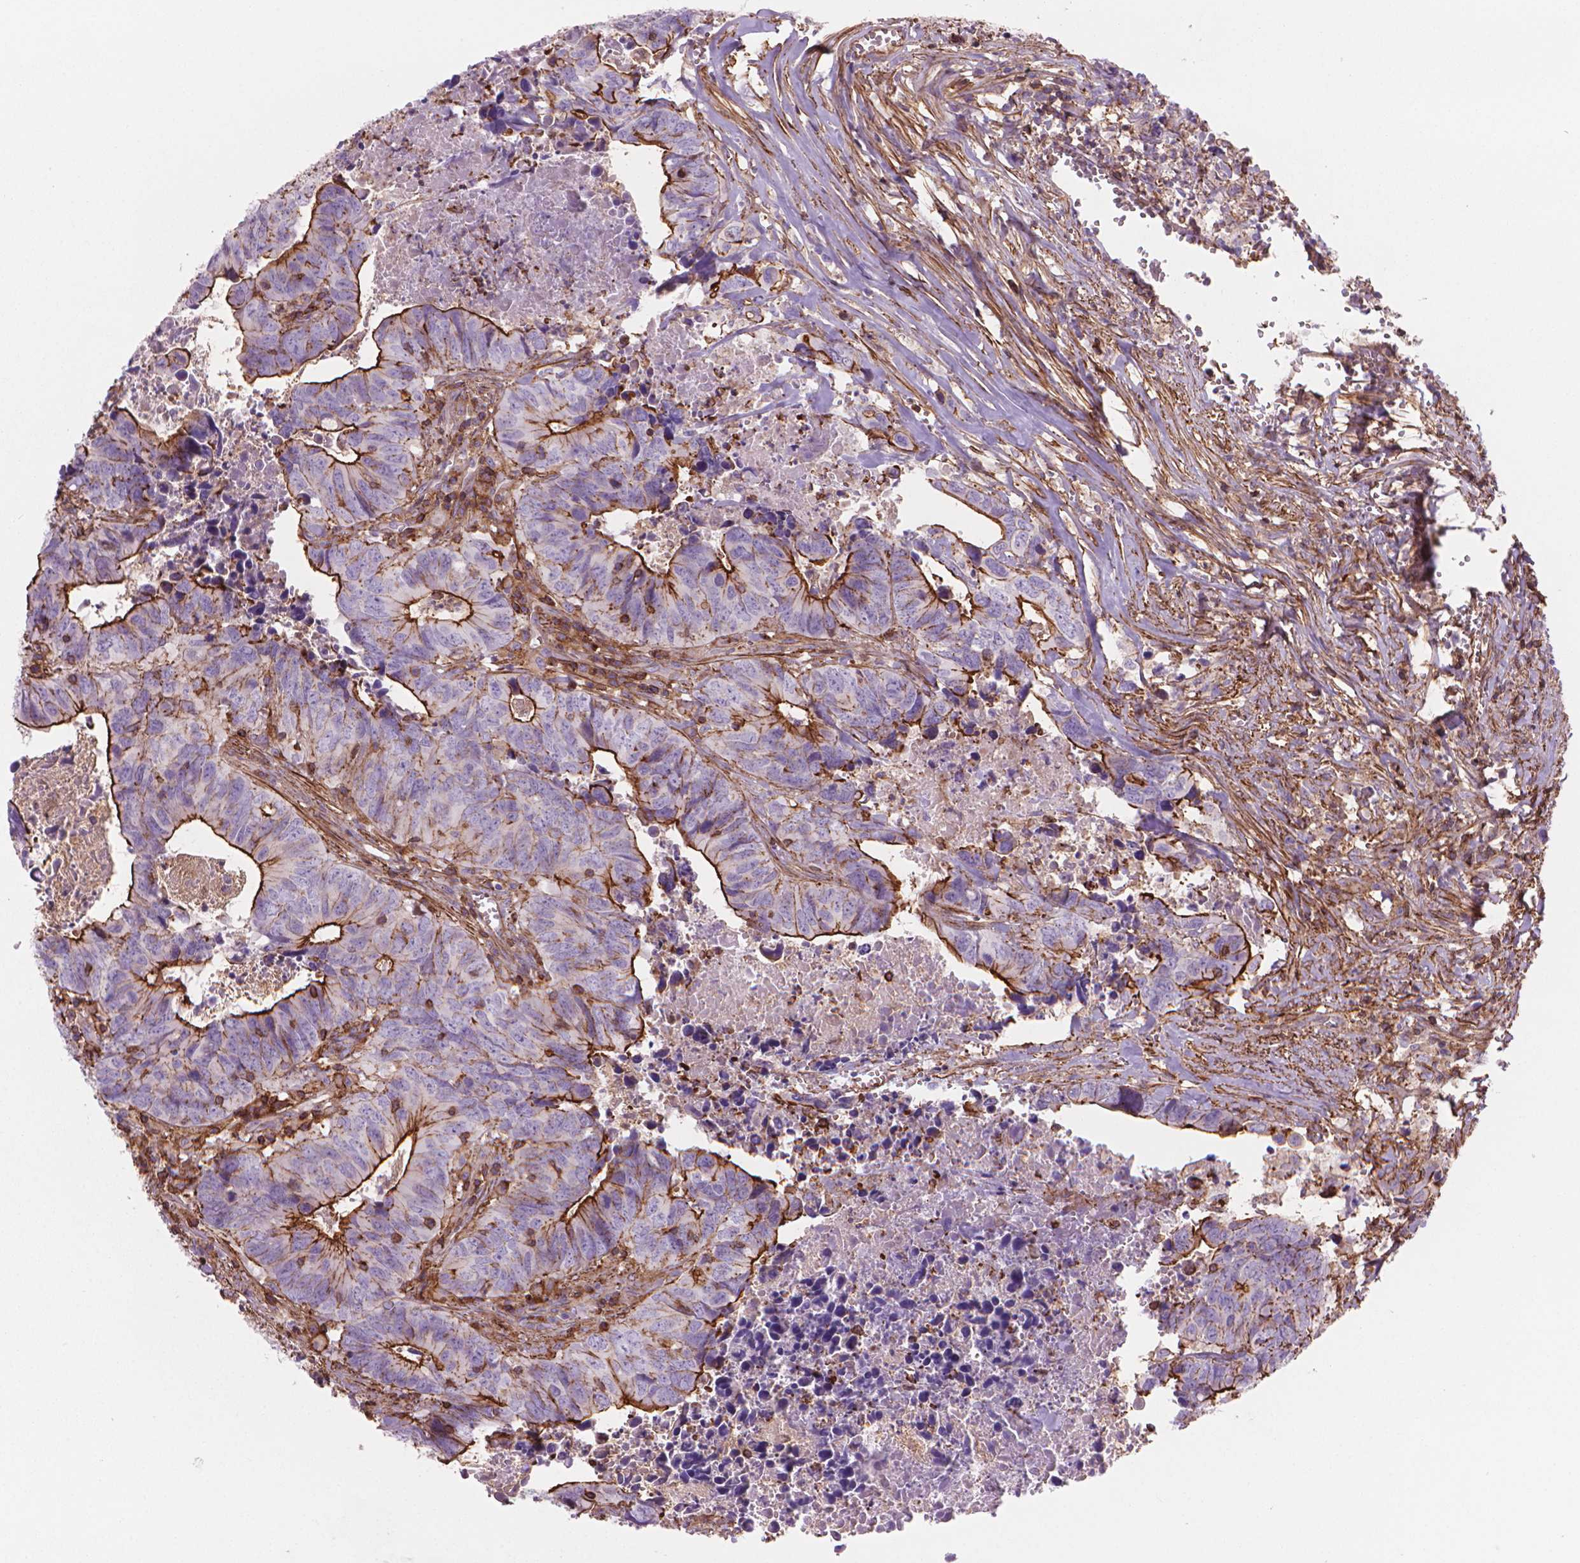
{"staining": {"intensity": "strong", "quantity": "25%-75%", "location": "cytoplasmic/membranous"}, "tissue": "colorectal cancer", "cell_type": "Tumor cells", "image_type": "cancer", "snomed": [{"axis": "morphology", "description": "Adenocarcinoma, NOS"}, {"axis": "topography", "description": "Colon"}], "caption": "Immunohistochemistry micrograph of colorectal cancer (adenocarcinoma) stained for a protein (brown), which shows high levels of strong cytoplasmic/membranous staining in about 25%-75% of tumor cells.", "gene": "PATJ", "patient": {"sex": "female", "age": 82}}